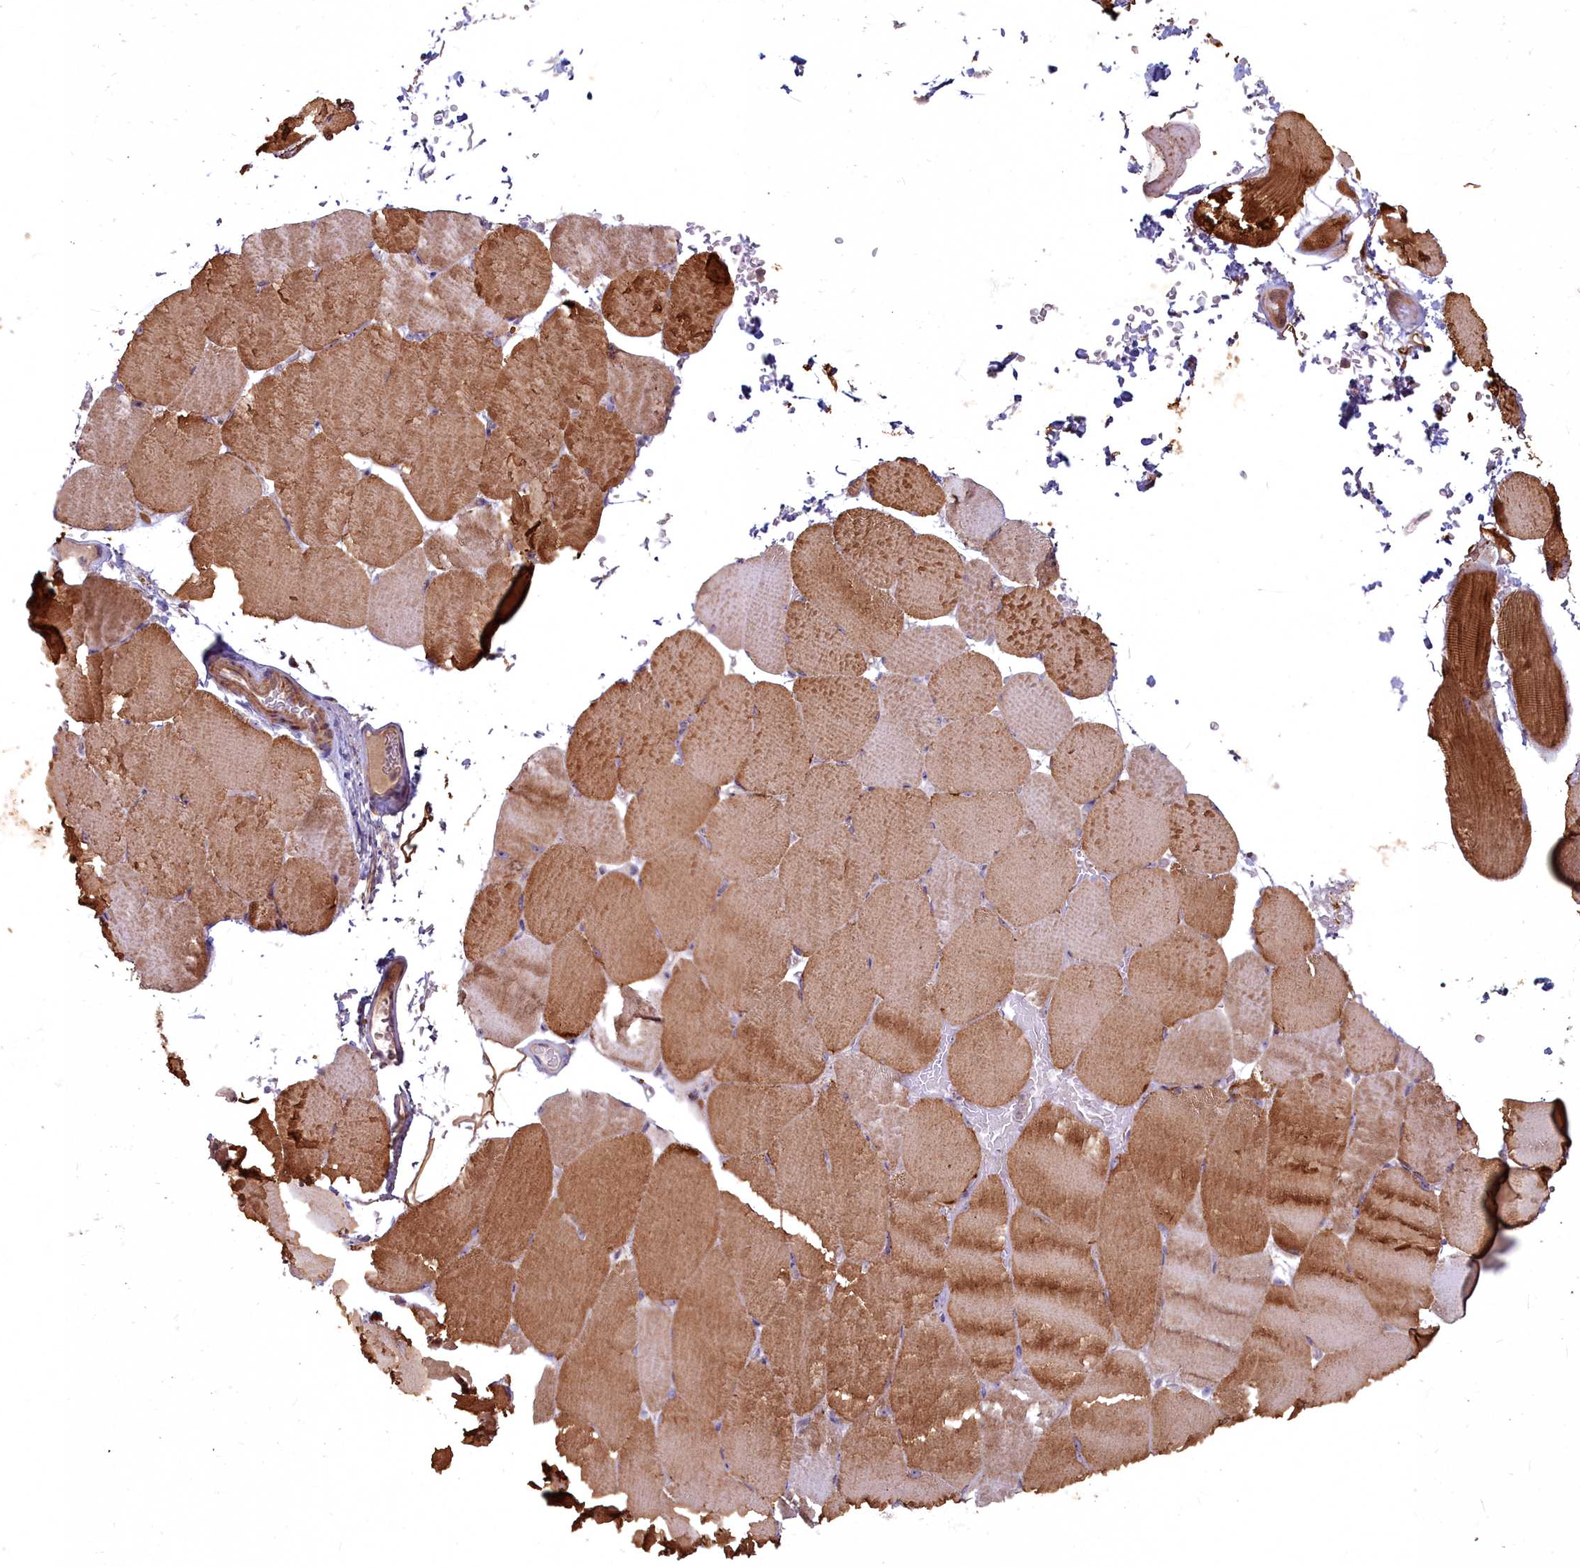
{"staining": {"intensity": "strong", "quantity": ">75%", "location": "cytoplasmic/membranous"}, "tissue": "skeletal muscle", "cell_type": "Myocytes", "image_type": "normal", "snomed": [{"axis": "morphology", "description": "Normal tissue, NOS"}, {"axis": "topography", "description": "Skeletal muscle"}, {"axis": "topography", "description": "Parathyroid gland"}], "caption": "A brown stain labels strong cytoplasmic/membranous positivity of a protein in myocytes of benign skeletal muscle.", "gene": "COX11", "patient": {"sex": "female", "age": 37}}